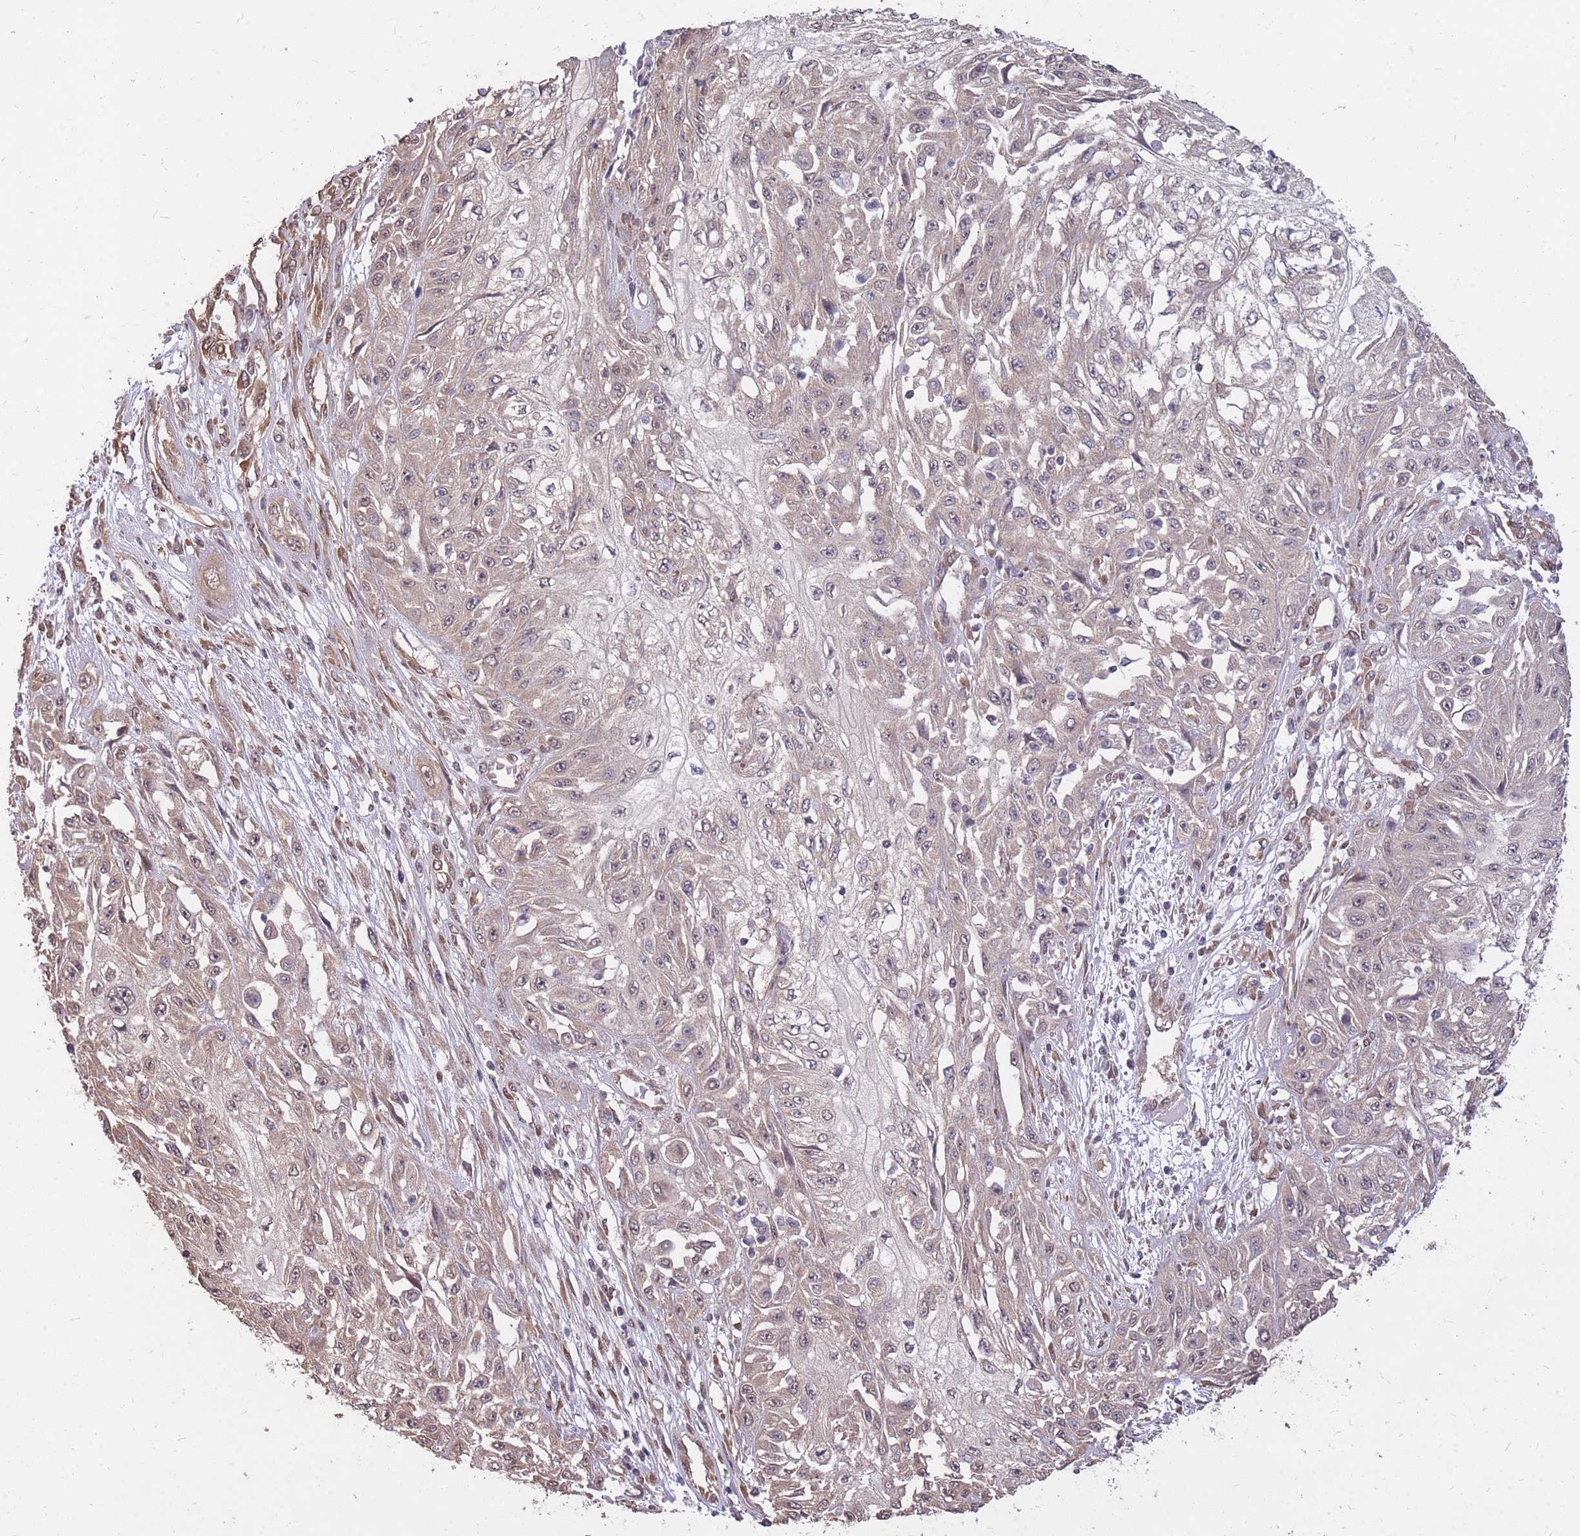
{"staining": {"intensity": "weak", "quantity": "<25%", "location": "nuclear"}, "tissue": "skin cancer", "cell_type": "Tumor cells", "image_type": "cancer", "snomed": [{"axis": "morphology", "description": "Squamous cell carcinoma, NOS"}, {"axis": "morphology", "description": "Squamous cell carcinoma, metastatic, NOS"}, {"axis": "topography", "description": "Skin"}, {"axis": "topography", "description": "Lymph node"}], "caption": "A micrograph of skin cancer stained for a protein exhibits no brown staining in tumor cells.", "gene": "DYNC1LI2", "patient": {"sex": "male", "age": 75}}